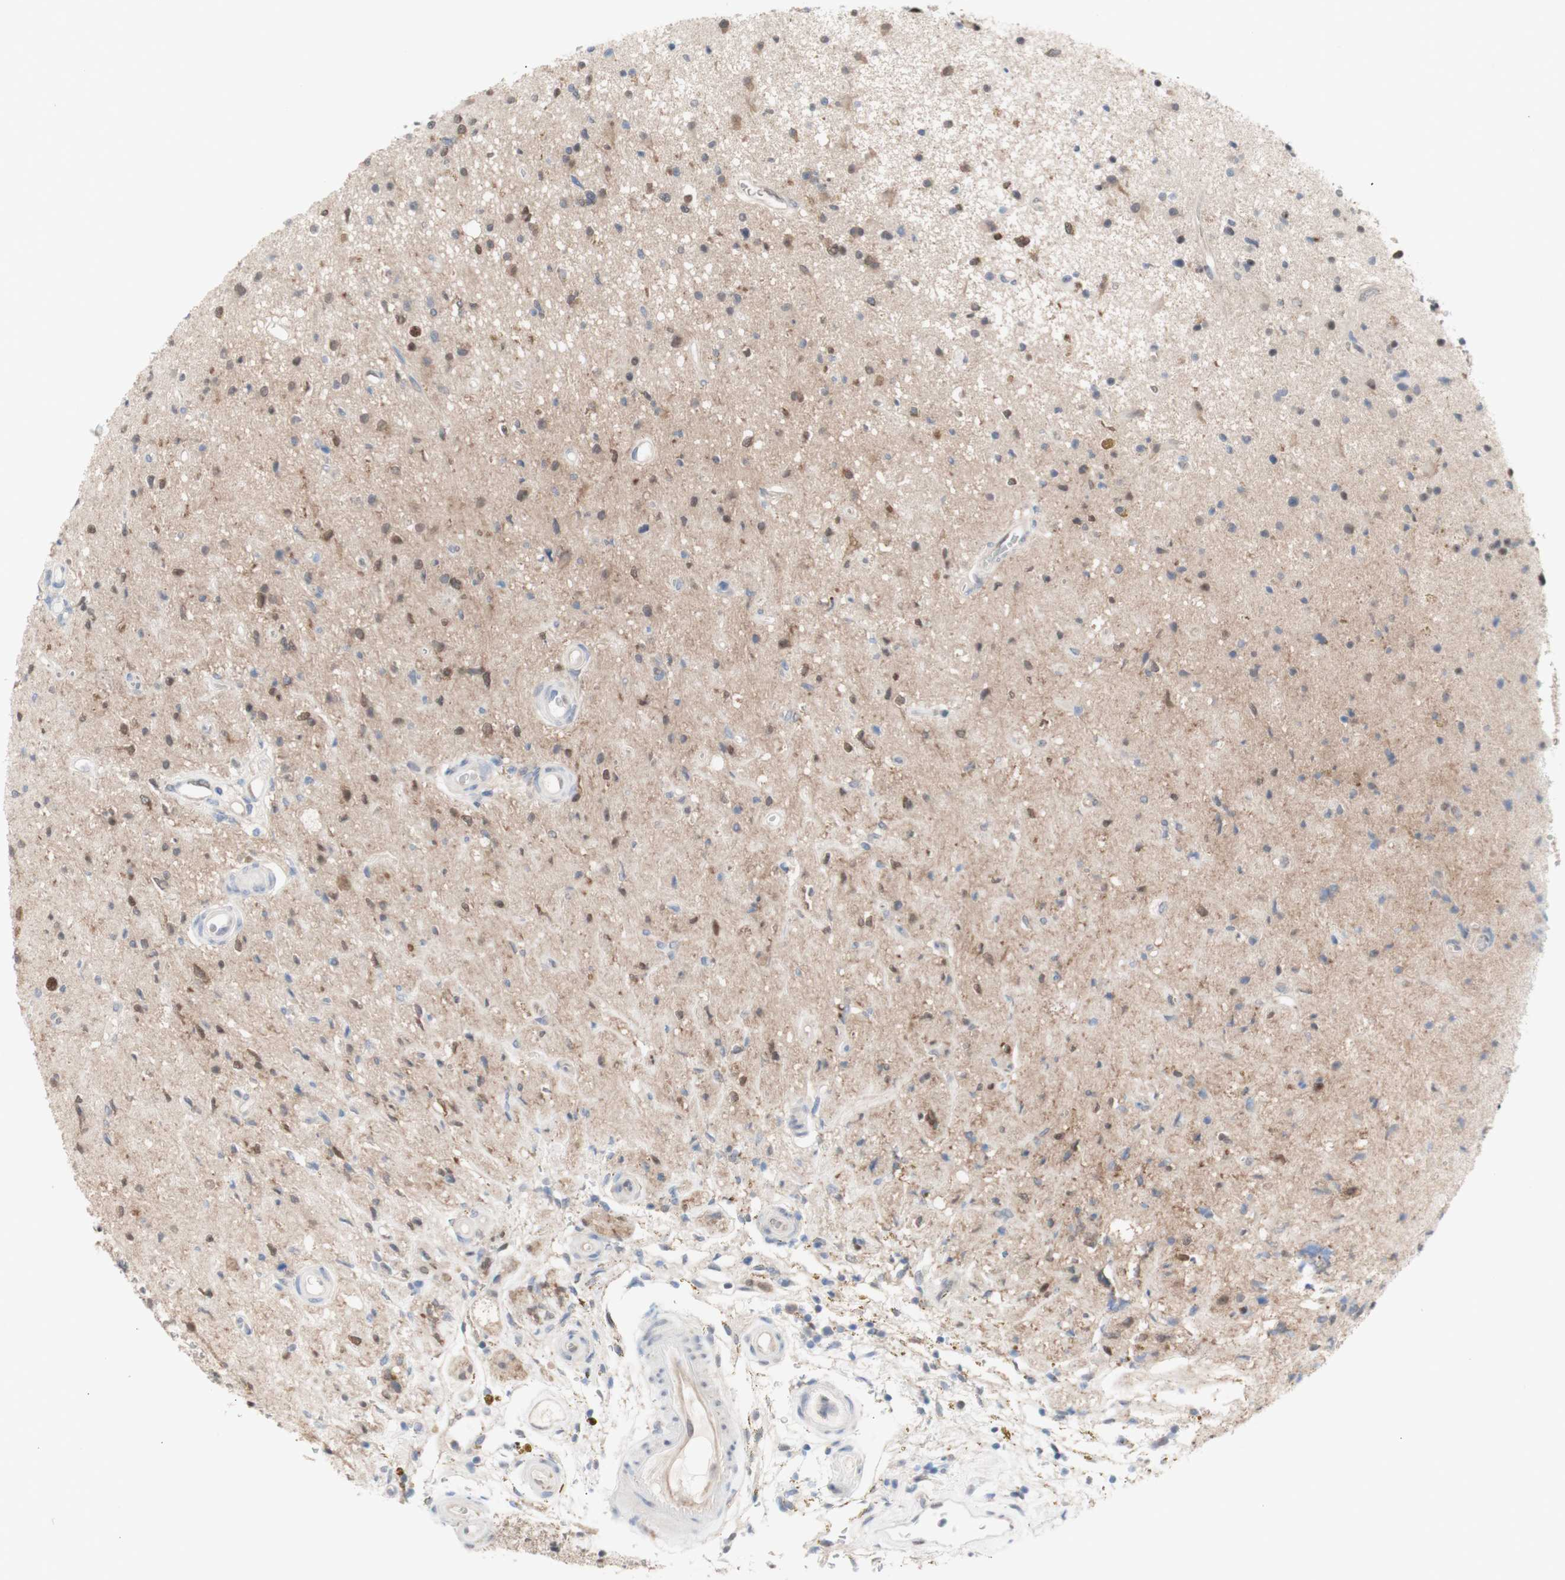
{"staining": {"intensity": "moderate", "quantity": "25%-75%", "location": "cytoplasmic/membranous"}, "tissue": "glioma", "cell_type": "Tumor cells", "image_type": "cancer", "snomed": [{"axis": "morphology", "description": "Glioma, malignant, High grade"}, {"axis": "topography", "description": "Brain"}], "caption": "A brown stain labels moderate cytoplasmic/membranous positivity of a protein in glioma tumor cells.", "gene": "PRMT5", "patient": {"sex": "male", "age": 33}}